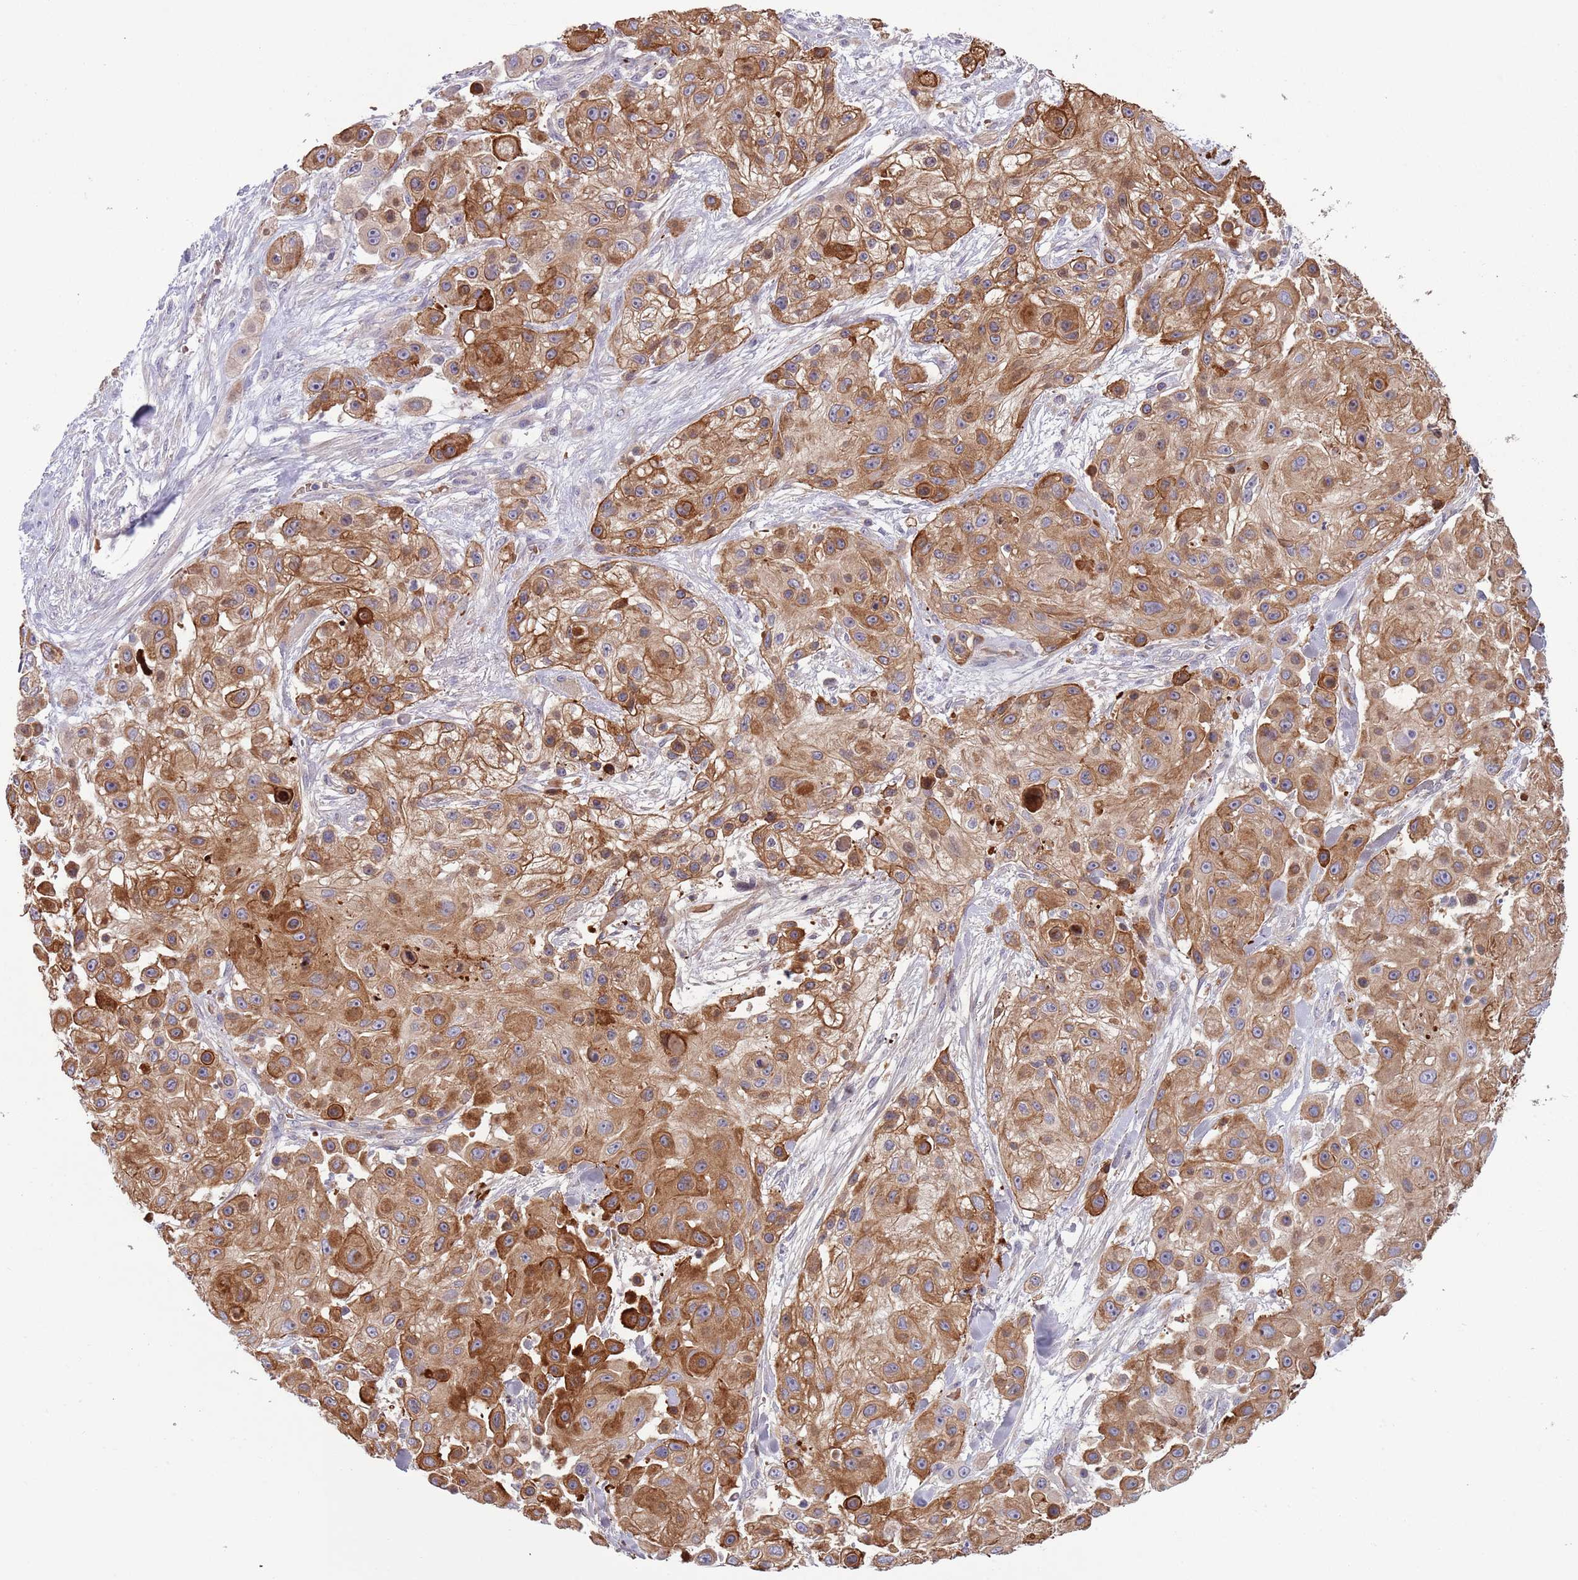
{"staining": {"intensity": "strong", "quantity": ">75%", "location": "cytoplasmic/membranous"}, "tissue": "skin cancer", "cell_type": "Tumor cells", "image_type": "cancer", "snomed": [{"axis": "morphology", "description": "Squamous cell carcinoma, NOS"}, {"axis": "topography", "description": "Skin"}], "caption": "Immunohistochemistry micrograph of human squamous cell carcinoma (skin) stained for a protein (brown), which exhibits high levels of strong cytoplasmic/membranous expression in about >75% of tumor cells.", "gene": "TINAGL1", "patient": {"sex": "male", "age": 67}}